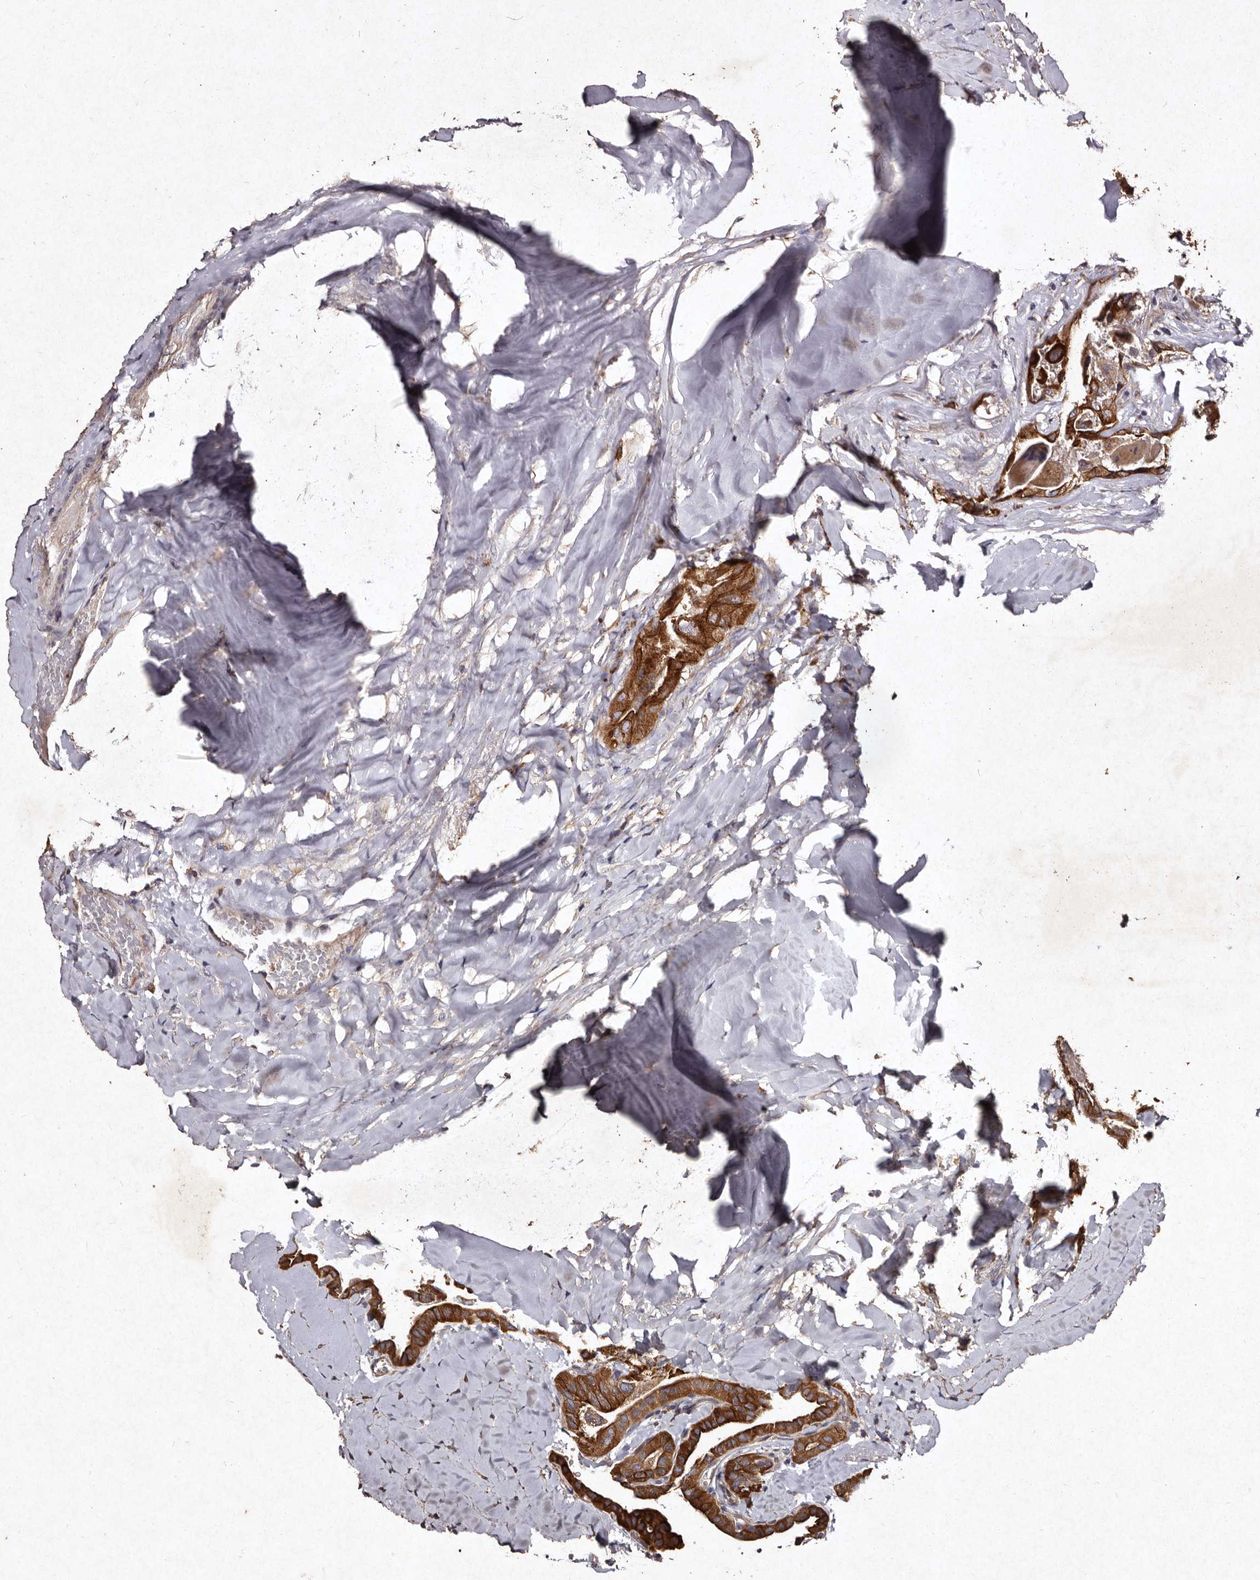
{"staining": {"intensity": "strong", "quantity": ">75%", "location": "cytoplasmic/membranous"}, "tissue": "thyroid cancer", "cell_type": "Tumor cells", "image_type": "cancer", "snomed": [{"axis": "morphology", "description": "Papillary adenocarcinoma, NOS"}, {"axis": "topography", "description": "Thyroid gland"}], "caption": "Immunohistochemistry (DAB (3,3'-diaminobenzidine)) staining of human thyroid cancer (papillary adenocarcinoma) demonstrates strong cytoplasmic/membranous protein positivity in about >75% of tumor cells. (Stains: DAB in brown, nuclei in blue, Microscopy: brightfield microscopy at high magnification).", "gene": "TFB1M", "patient": {"sex": "male", "age": 77}}